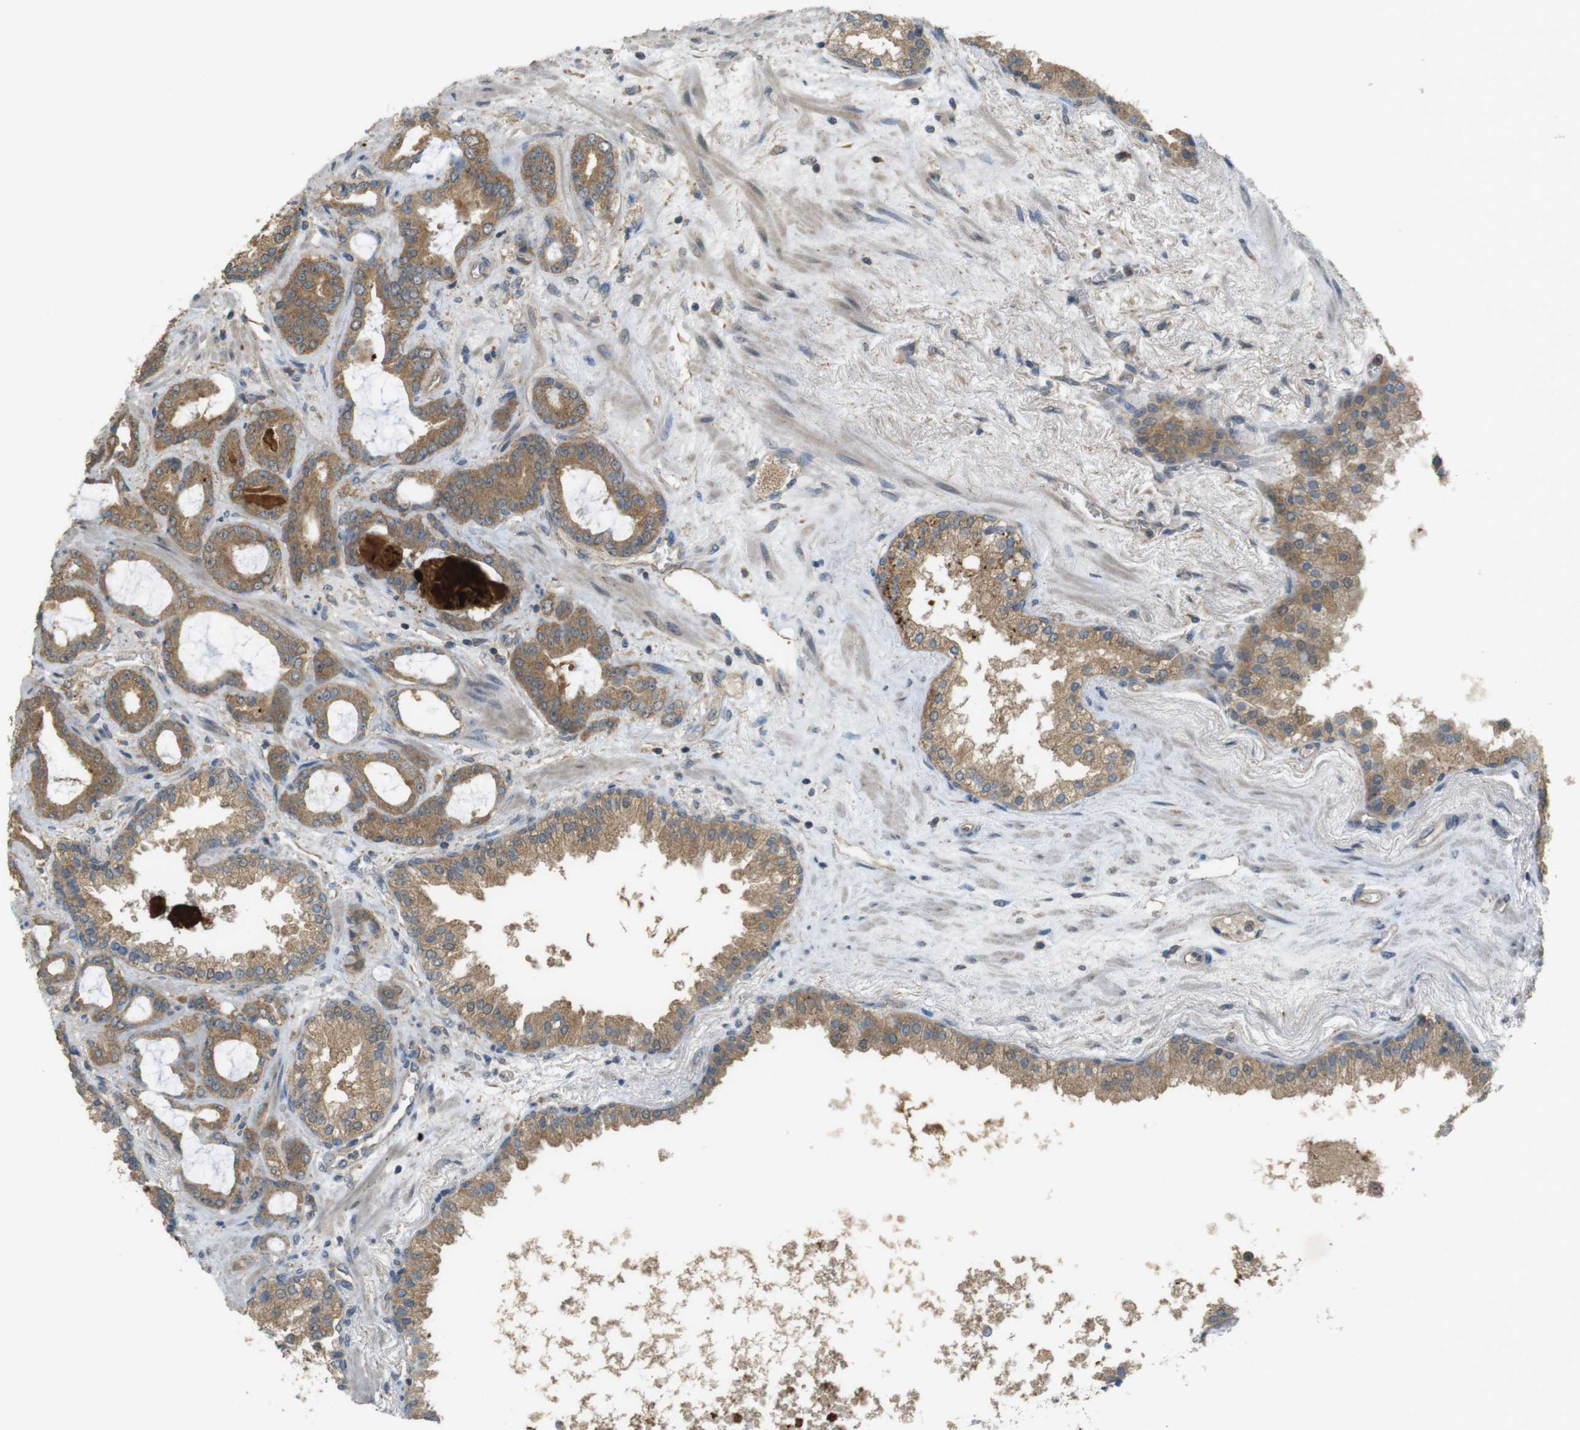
{"staining": {"intensity": "moderate", "quantity": ">75%", "location": "cytoplasmic/membranous"}, "tissue": "prostate cancer", "cell_type": "Tumor cells", "image_type": "cancer", "snomed": [{"axis": "morphology", "description": "Adenocarcinoma, Low grade"}, {"axis": "topography", "description": "Prostate"}], "caption": "Immunohistochemical staining of prostate low-grade adenocarcinoma reveals moderate cytoplasmic/membranous protein positivity in approximately >75% of tumor cells.", "gene": "ZDHHC20", "patient": {"sex": "male", "age": 60}}